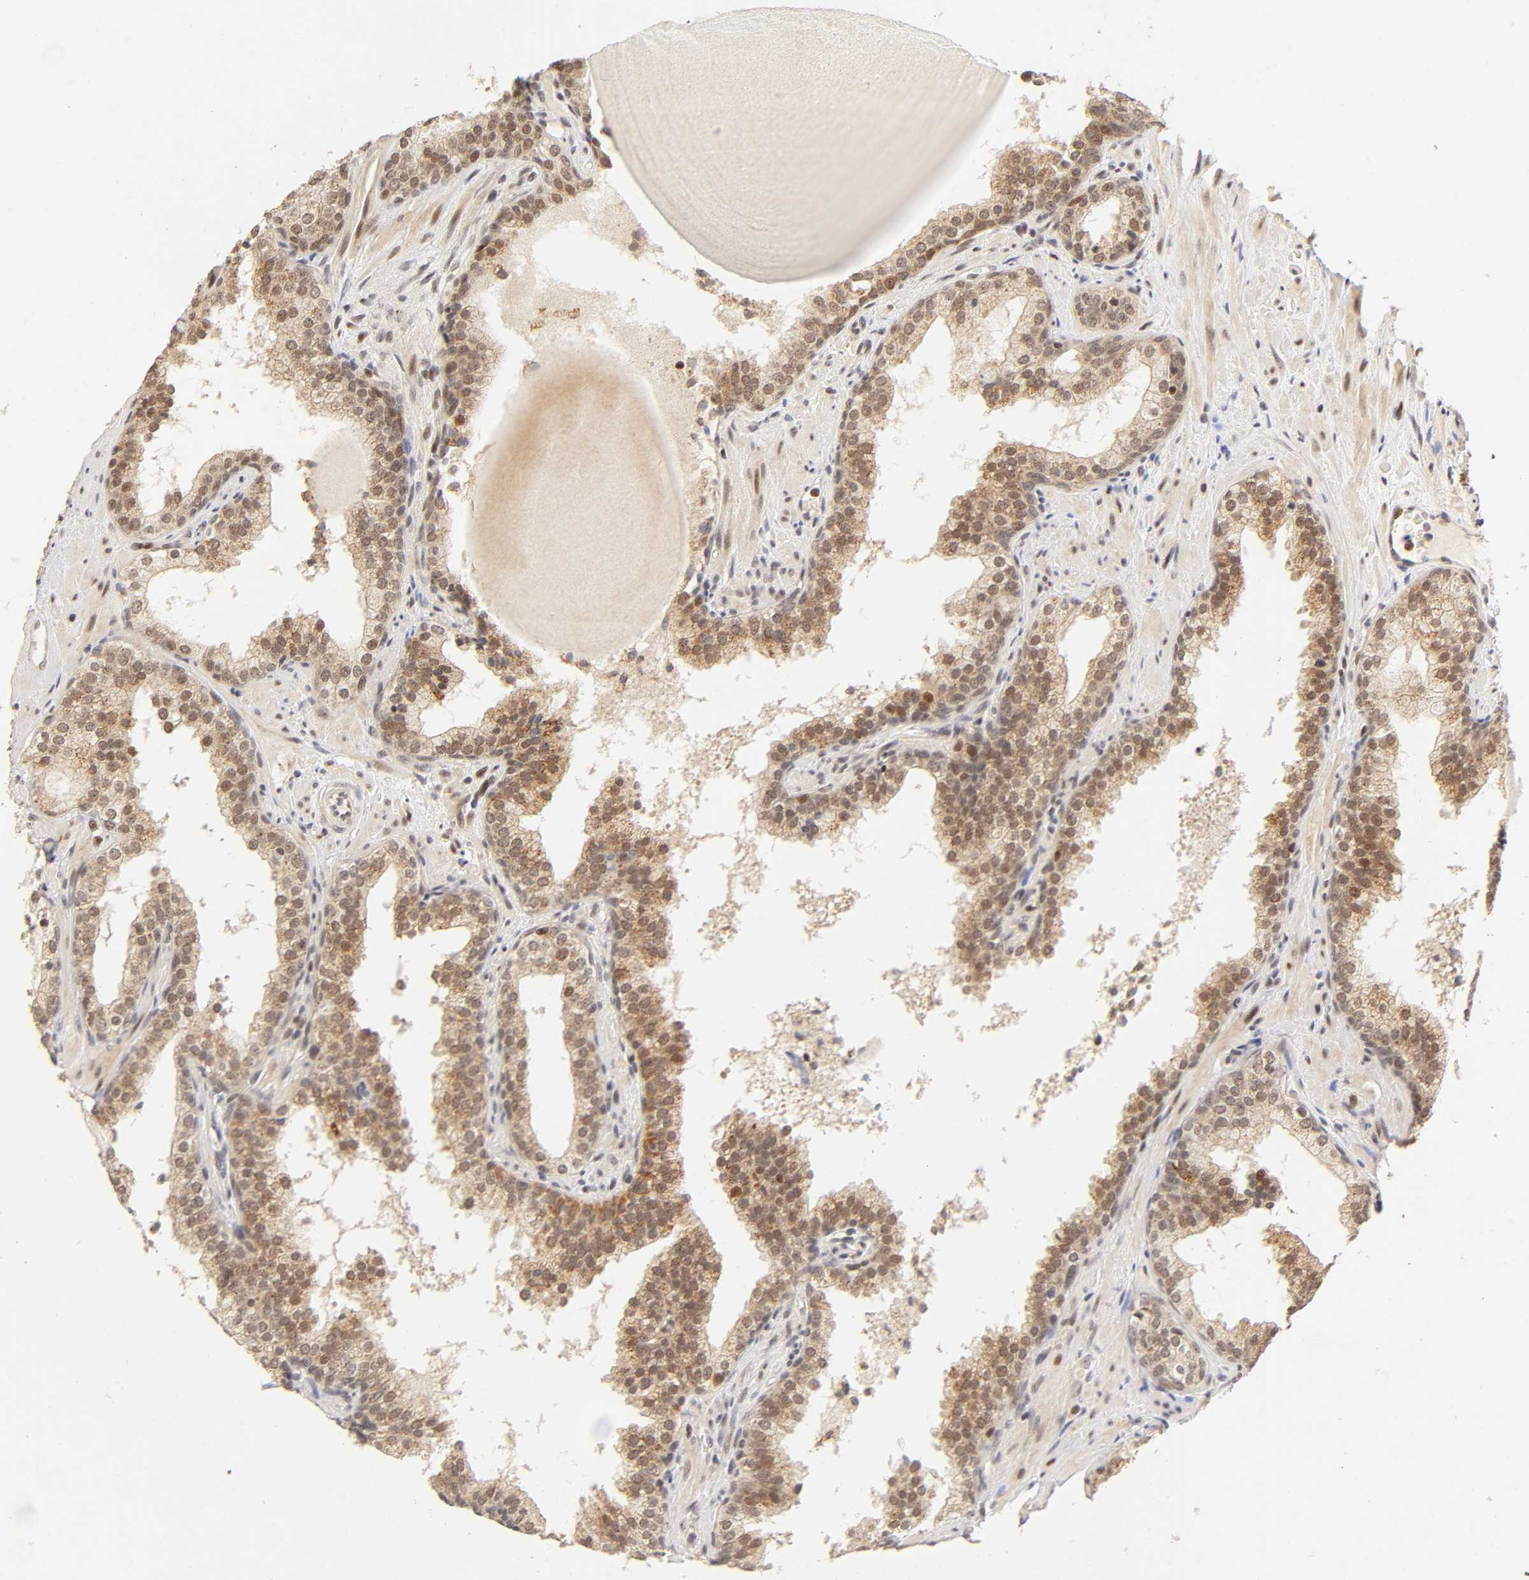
{"staining": {"intensity": "moderate", "quantity": ">75%", "location": "cytoplasmic/membranous,nuclear"}, "tissue": "prostate cancer", "cell_type": "Tumor cells", "image_type": "cancer", "snomed": [{"axis": "morphology", "description": "Adenocarcinoma, Low grade"}, {"axis": "topography", "description": "Prostate"}], "caption": "A photomicrograph showing moderate cytoplasmic/membranous and nuclear staining in about >75% of tumor cells in prostate cancer (adenocarcinoma (low-grade)), as visualized by brown immunohistochemical staining.", "gene": "TAF10", "patient": {"sex": "male", "age": 63}}